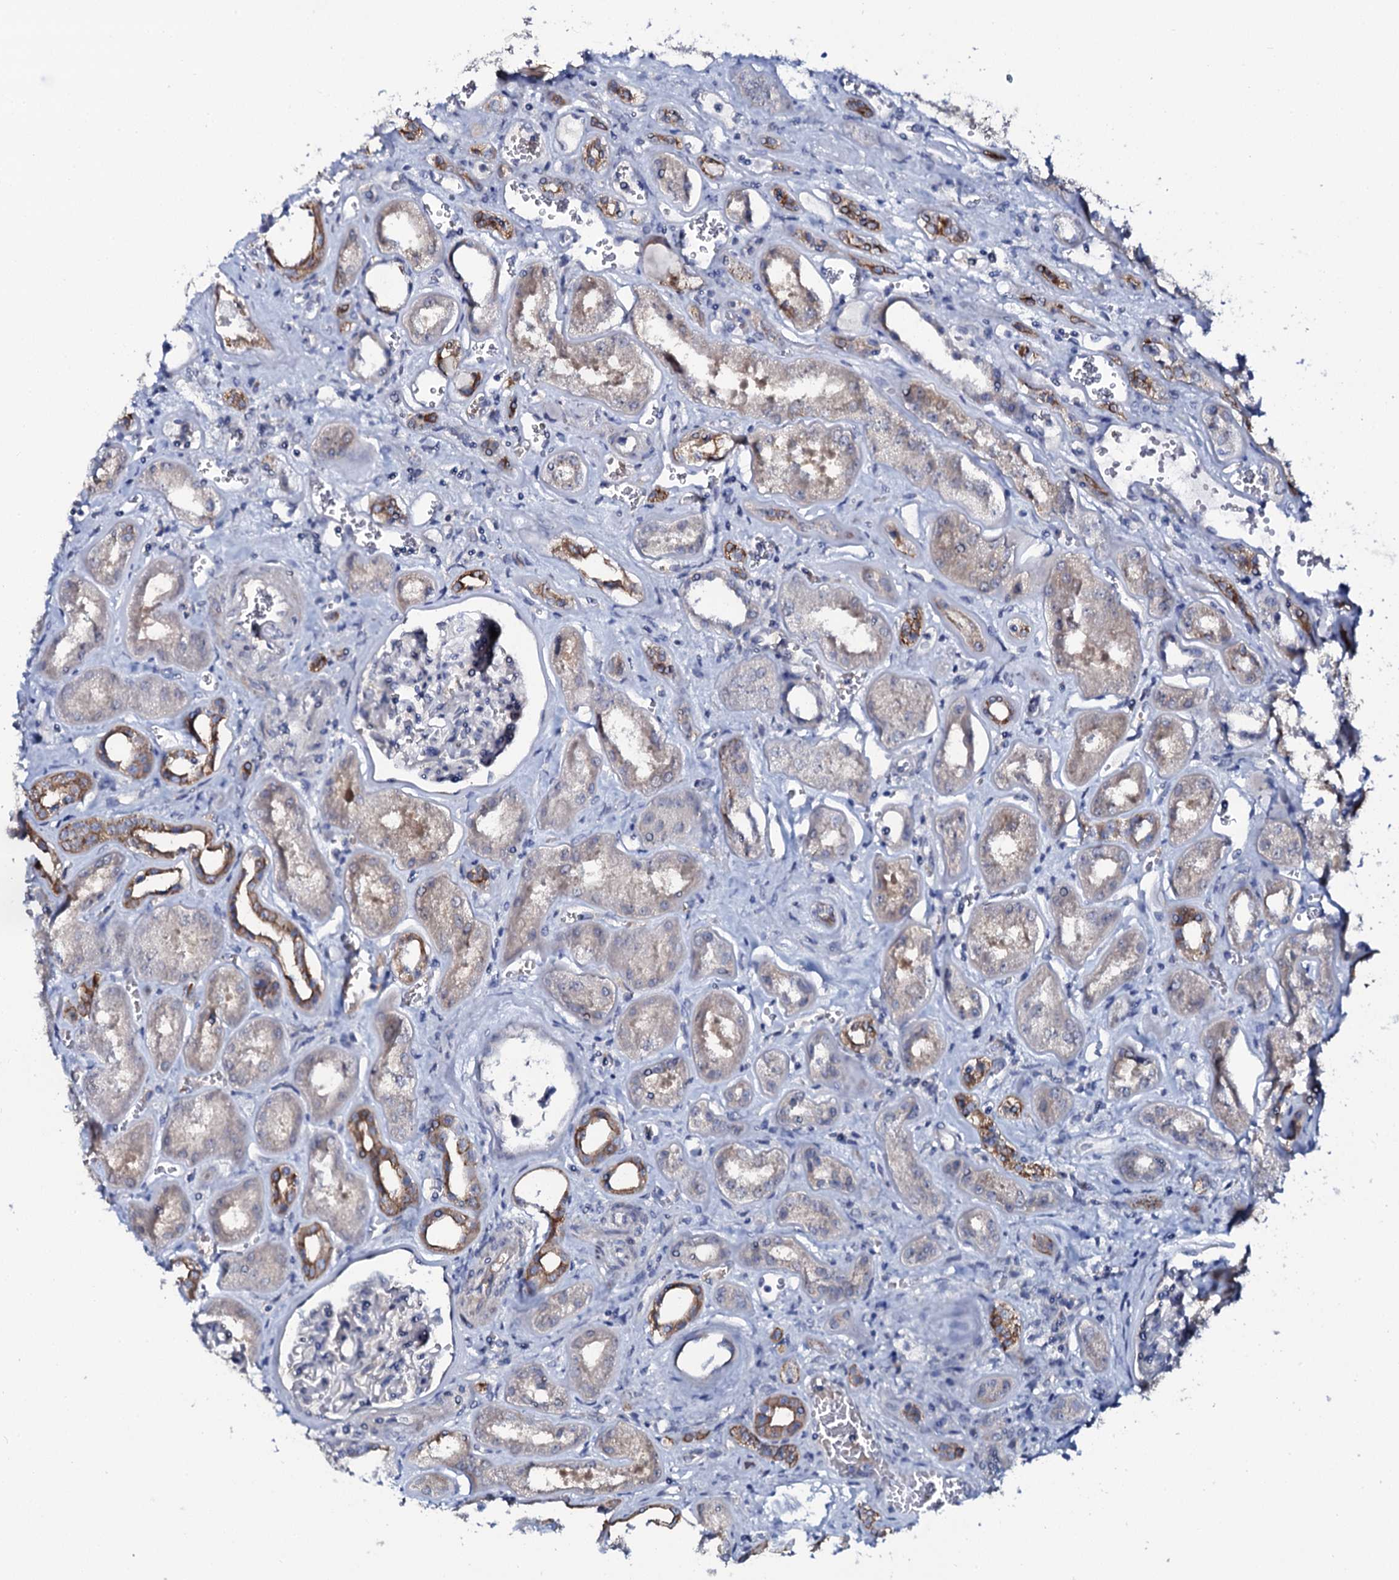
{"staining": {"intensity": "negative", "quantity": "none", "location": "none"}, "tissue": "kidney", "cell_type": "Cells in glomeruli", "image_type": "normal", "snomed": [{"axis": "morphology", "description": "Normal tissue, NOS"}, {"axis": "morphology", "description": "Adenocarcinoma, NOS"}, {"axis": "topography", "description": "Kidney"}], "caption": "An immunohistochemistry (IHC) micrograph of unremarkable kidney is shown. There is no staining in cells in glomeruli of kidney. Brightfield microscopy of IHC stained with DAB (3,3'-diaminobenzidine) (brown) and hematoxylin (blue), captured at high magnification.", "gene": "C10orf88", "patient": {"sex": "female", "age": 68}}